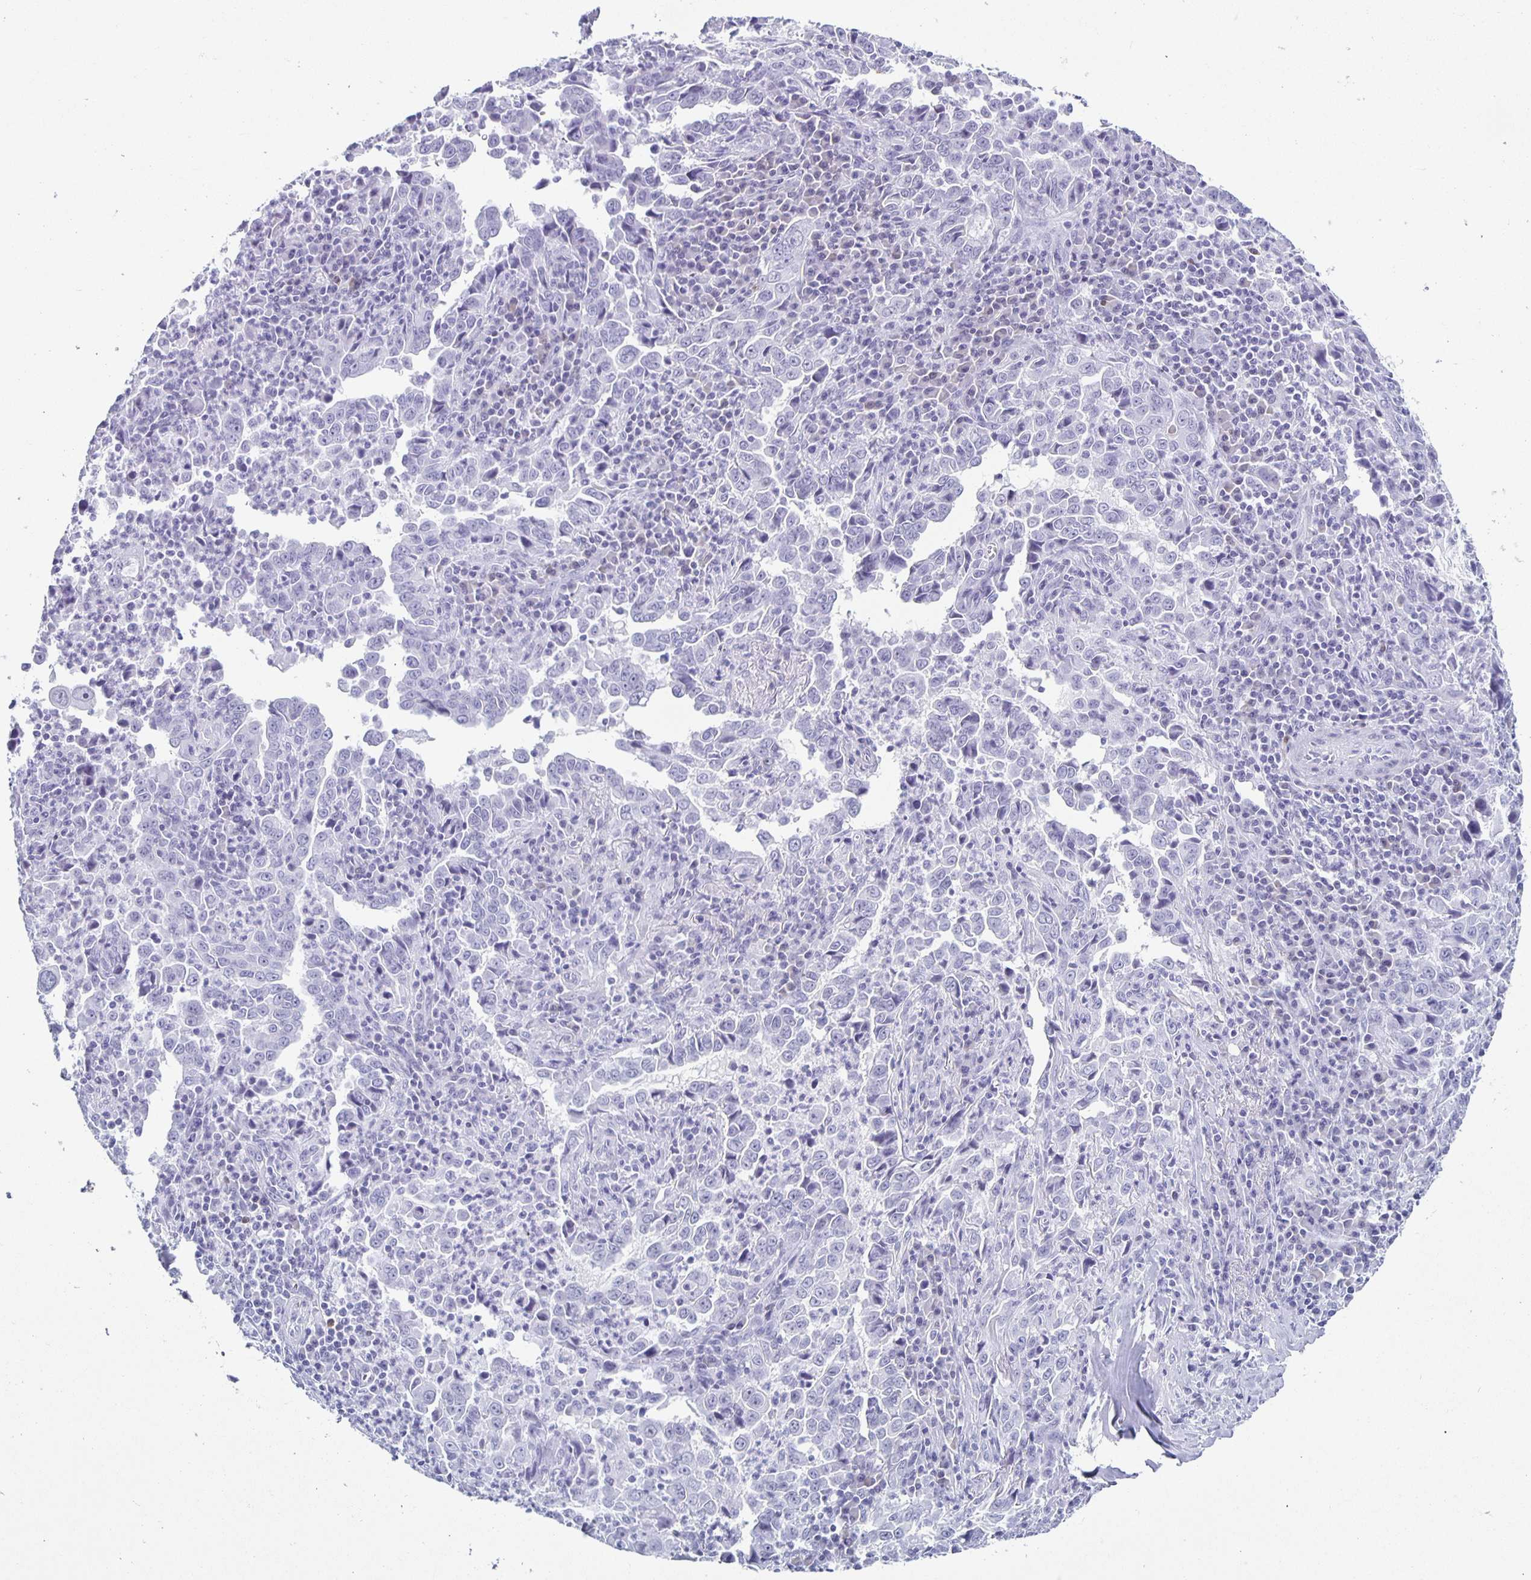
{"staining": {"intensity": "negative", "quantity": "none", "location": "none"}, "tissue": "lung cancer", "cell_type": "Tumor cells", "image_type": "cancer", "snomed": [{"axis": "morphology", "description": "Adenocarcinoma, NOS"}, {"axis": "topography", "description": "Lung"}], "caption": "IHC photomicrograph of adenocarcinoma (lung) stained for a protein (brown), which exhibits no positivity in tumor cells.", "gene": "TPPP", "patient": {"sex": "male", "age": 67}}